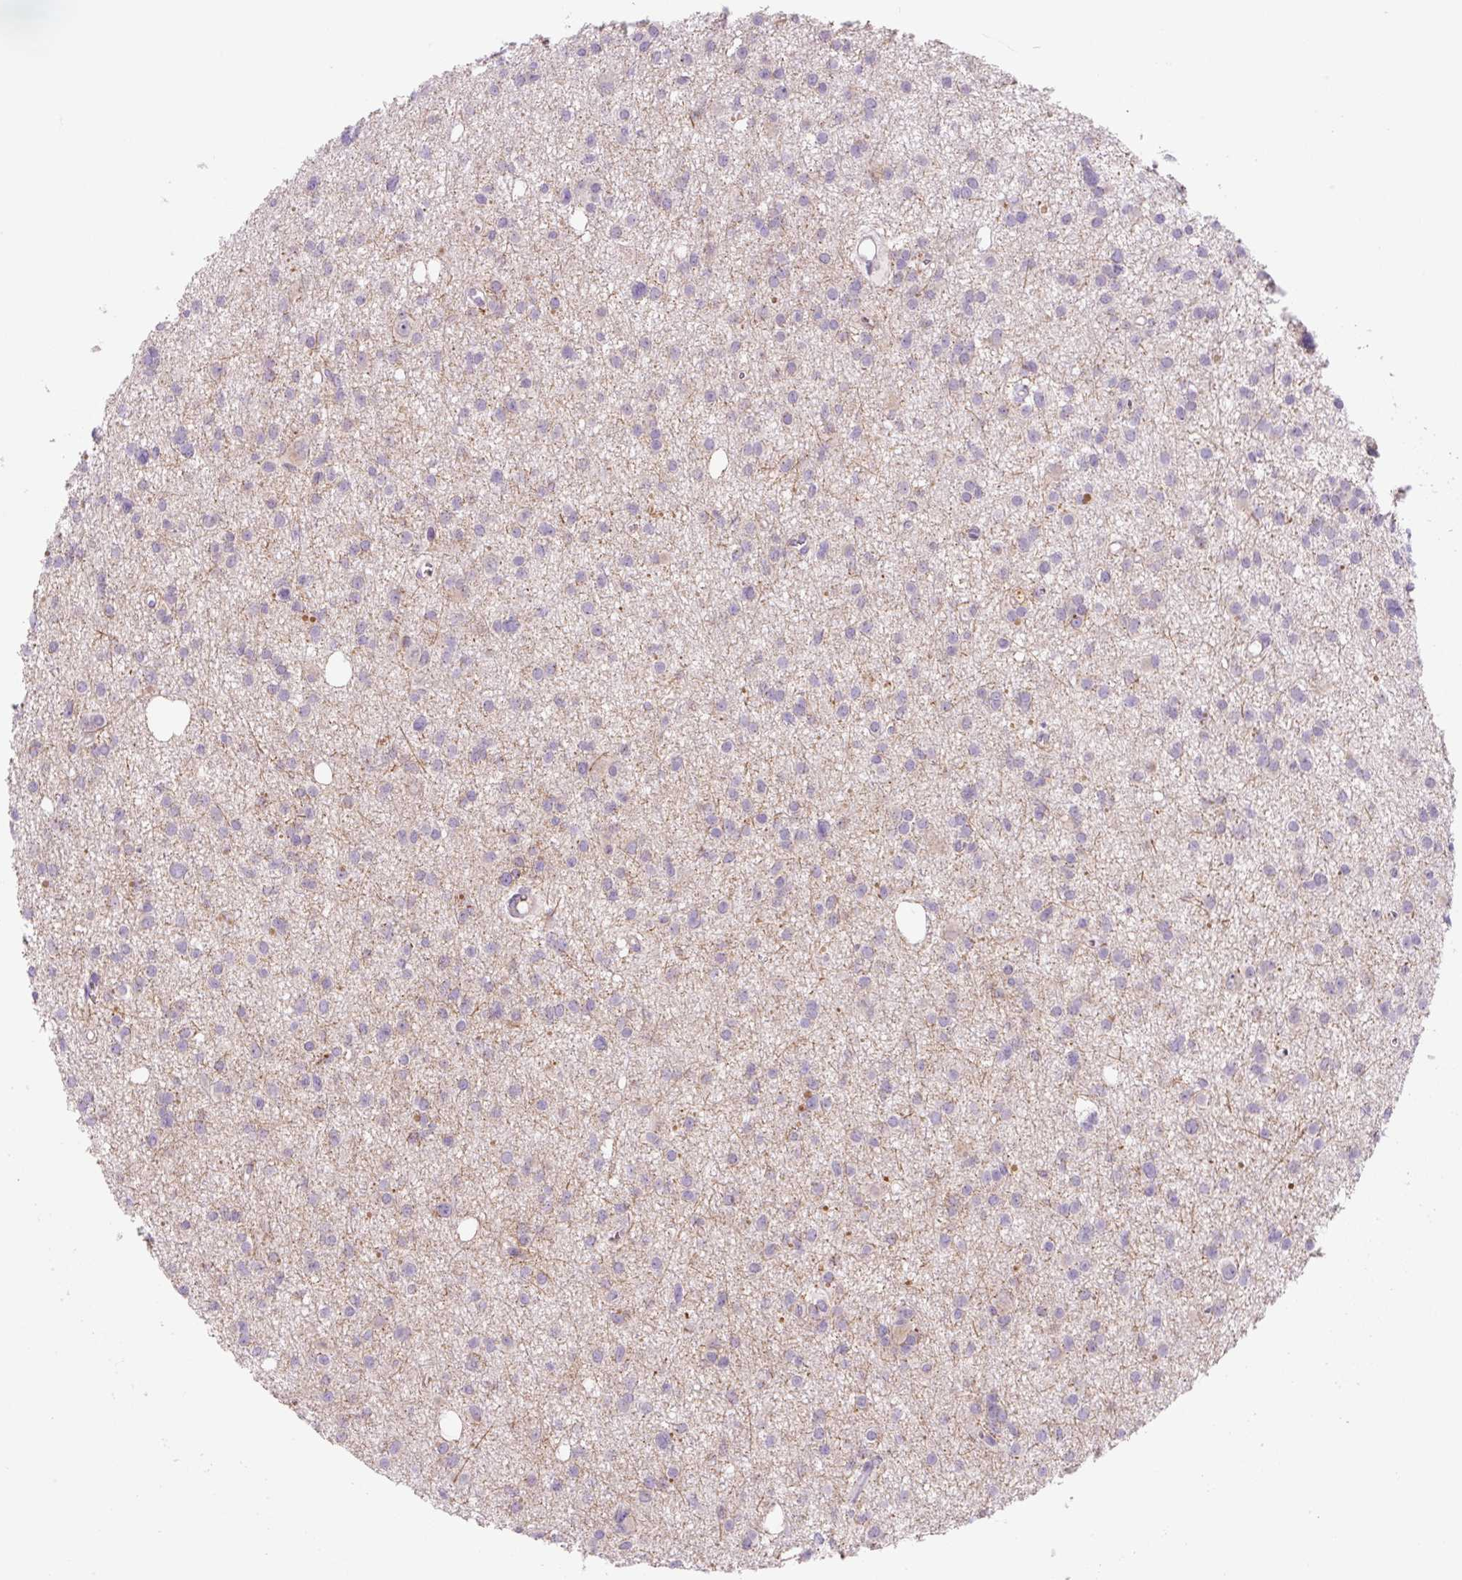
{"staining": {"intensity": "negative", "quantity": "none", "location": "none"}, "tissue": "glioma", "cell_type": "Tumor cells", "image_type": "cancer", "snomed": [{"axis": "morphology", "description": "Glioma, malignant, High grade"}, {"axis": "topography", "description": "Brain"}], "caption": "High magnification brightfield microscopy of malignant high-grade glioma stained with DAB (brown) and counterstained with hematoxylin (blue): tumor cells show no significant positivity.", "gene": "YIF1B", "patient": {"sex": "male", "age": 23}}